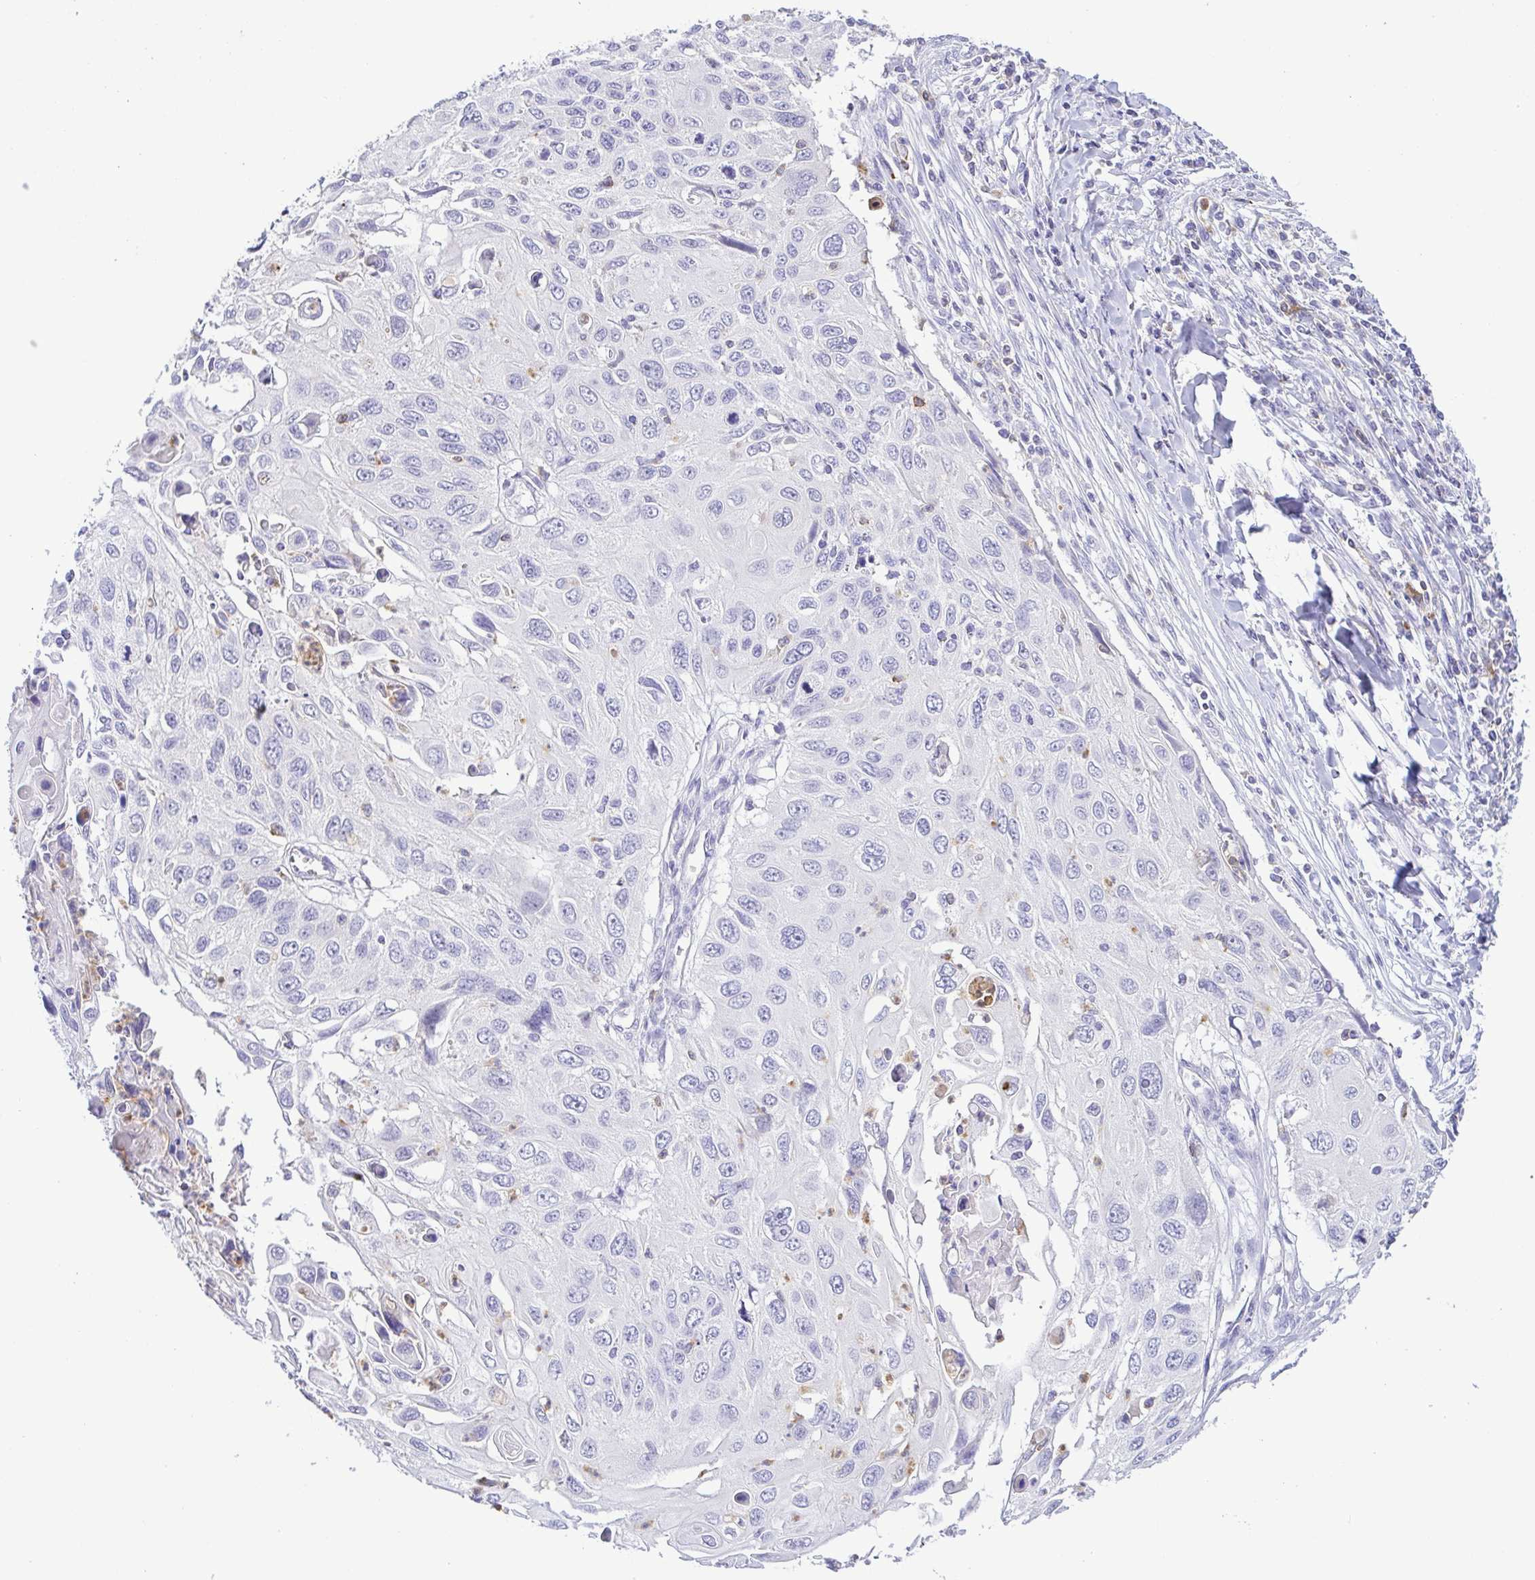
{"staining": {"intensity": "negative", "quantity": "none", "location": "none"}, "tissue": "cervical cancer", "cell_type": "Tumor cells", "image_type": "cancer", "snomed": [{"axis": "morphology", "description": "Squamous cell carcinoma, NOS"}, {"axis": "topography", "description": "Cervix"}], "caption": "Cervical squamous cell carcinoma stained for a protein using immunohistochemistry reveals no expression tumor cells.", "gene": "PGLYRP1", "patient": {"sex": "female", "age": 70}}